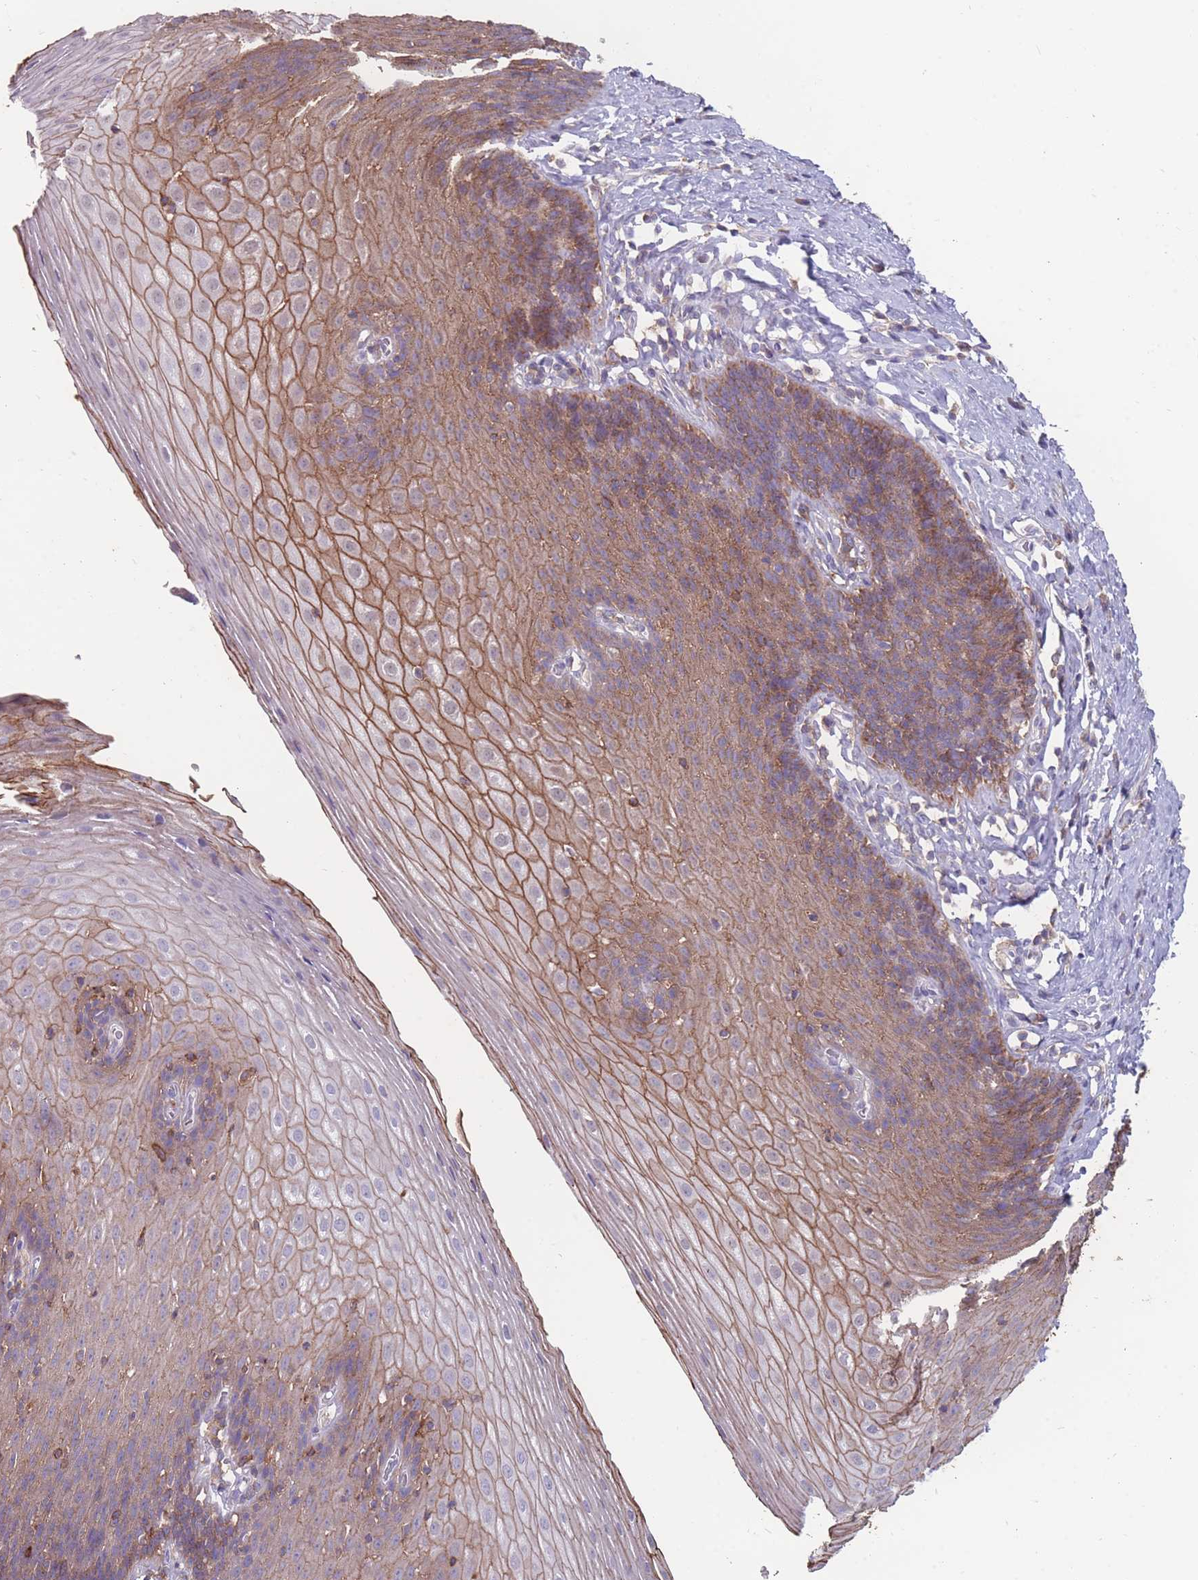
{"staining": {"intensity": "moderate", "quantity": ">75%", "location": "cytoplasmic/membranous"}, "tissue": "esophagus", "cell_type": "Squamous epithelial cells", "image_type": "normal", "snomed": [{"axis": "morphology", "description": "Normal tissue, NOS"}, {"axis": "topography", "description": "Esophagus"}], "caption": "Esophagus stained with DAB immunohistochemistry (IHC) exhibits medium levels of moderate cytoplasmic/membranous staining in about >75% of squamous epithelial cells.", "gene": "CD33", "patient": {"sex": "female", "age": 61}}